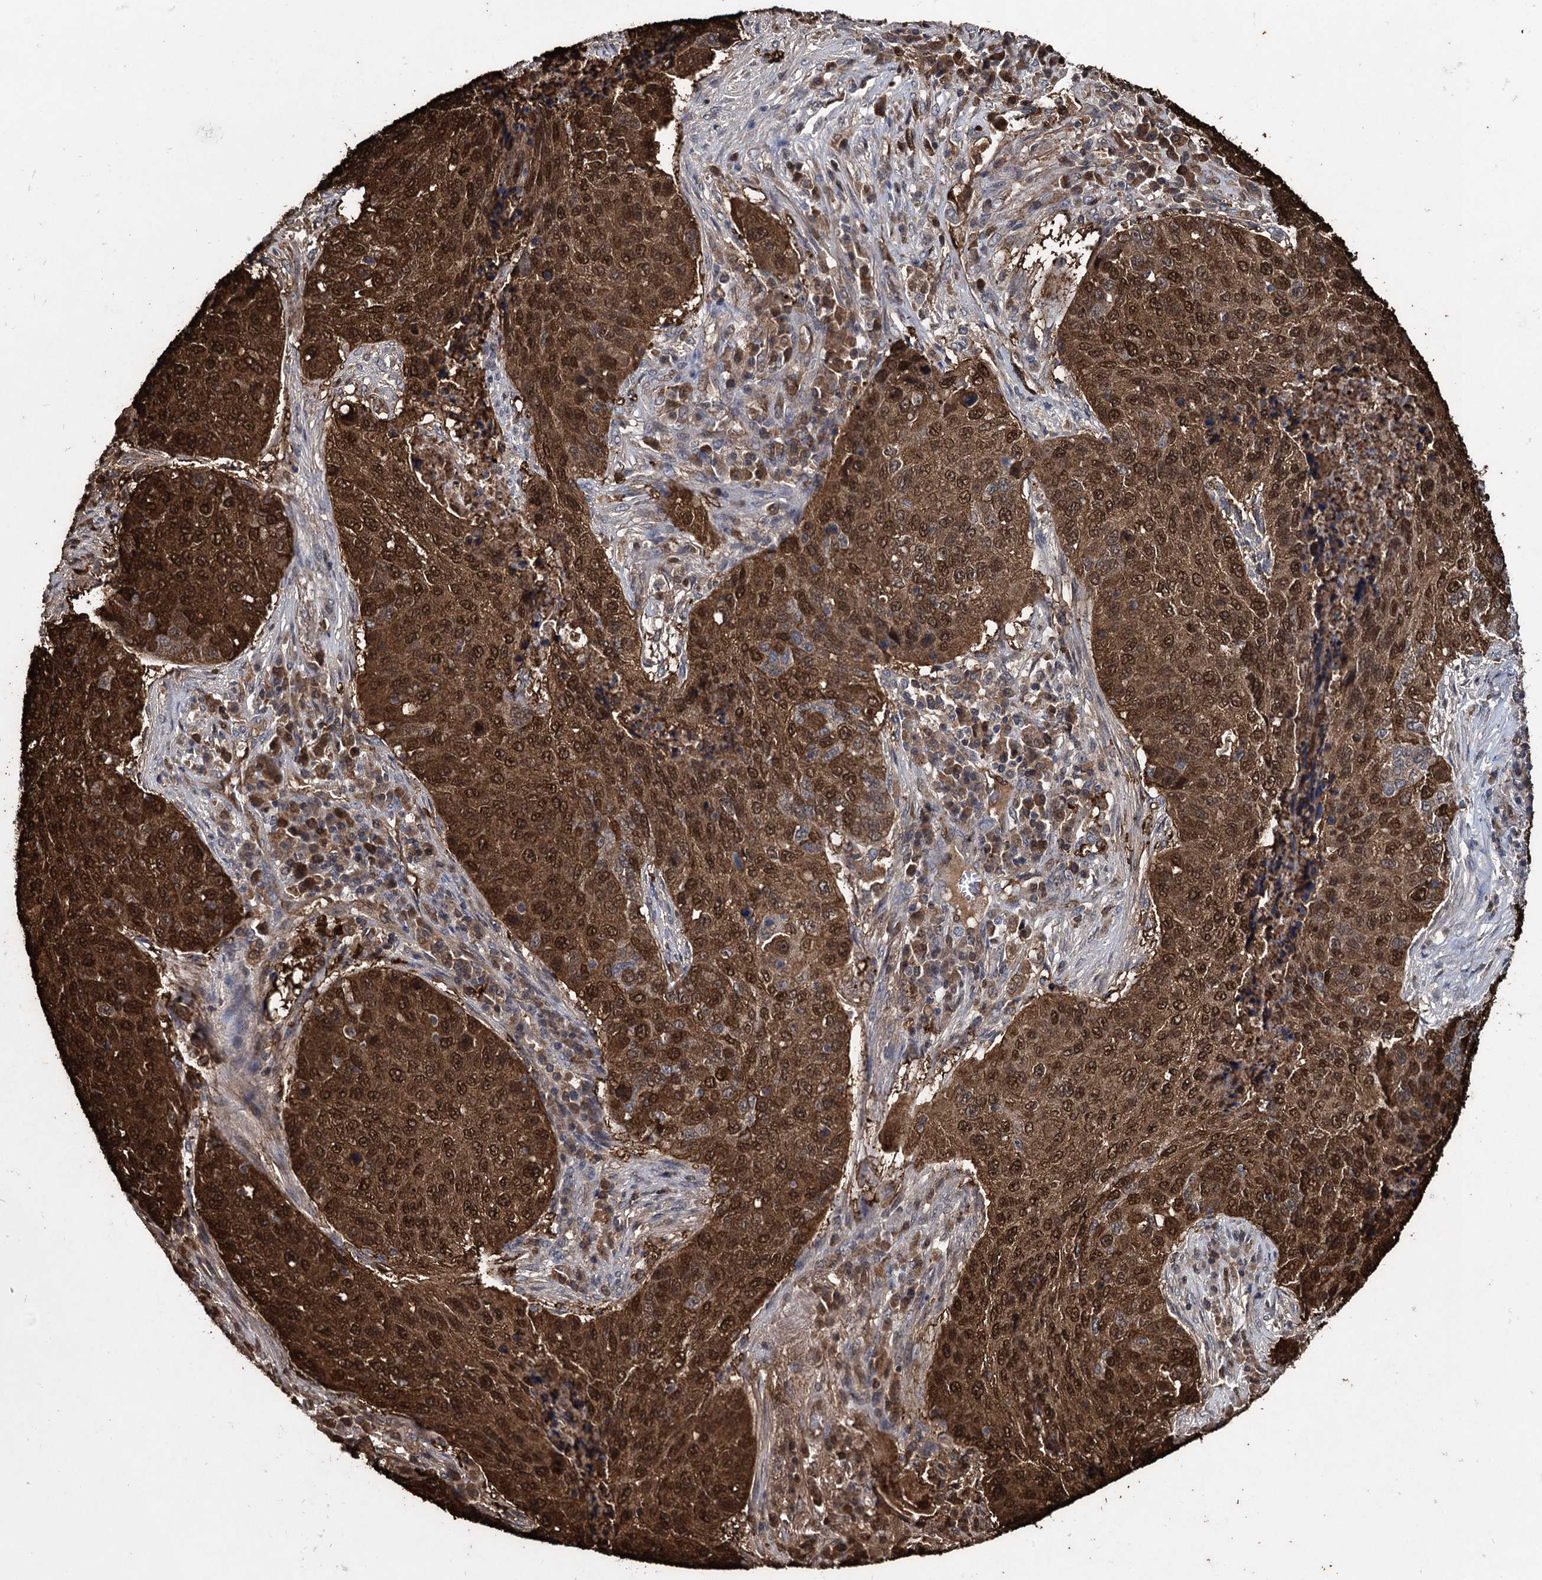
{"staining": {"intensity": "strong", "quantity": ">75%", "location": "cytoplasmic/membranous,nuclear"}, "tissue": "lung cancer", "cell_type": "Tumor cells", "image_type": "cancer", "snomed": [{"axis": "morphology", "description": "Squamous cell carcinoma, NOS"}, {"axis": "topography", "description": "Lung"}], "caption": "About >75% of tumor cells in human lung cancer (squamous cell carcinoma) display strong cytoplasmic/membranous and nuclear protein positivity as visualized by brown immunohistochemical staining.", "gene": "FABP5", "patient": {"sex": "female", "age": 63}}